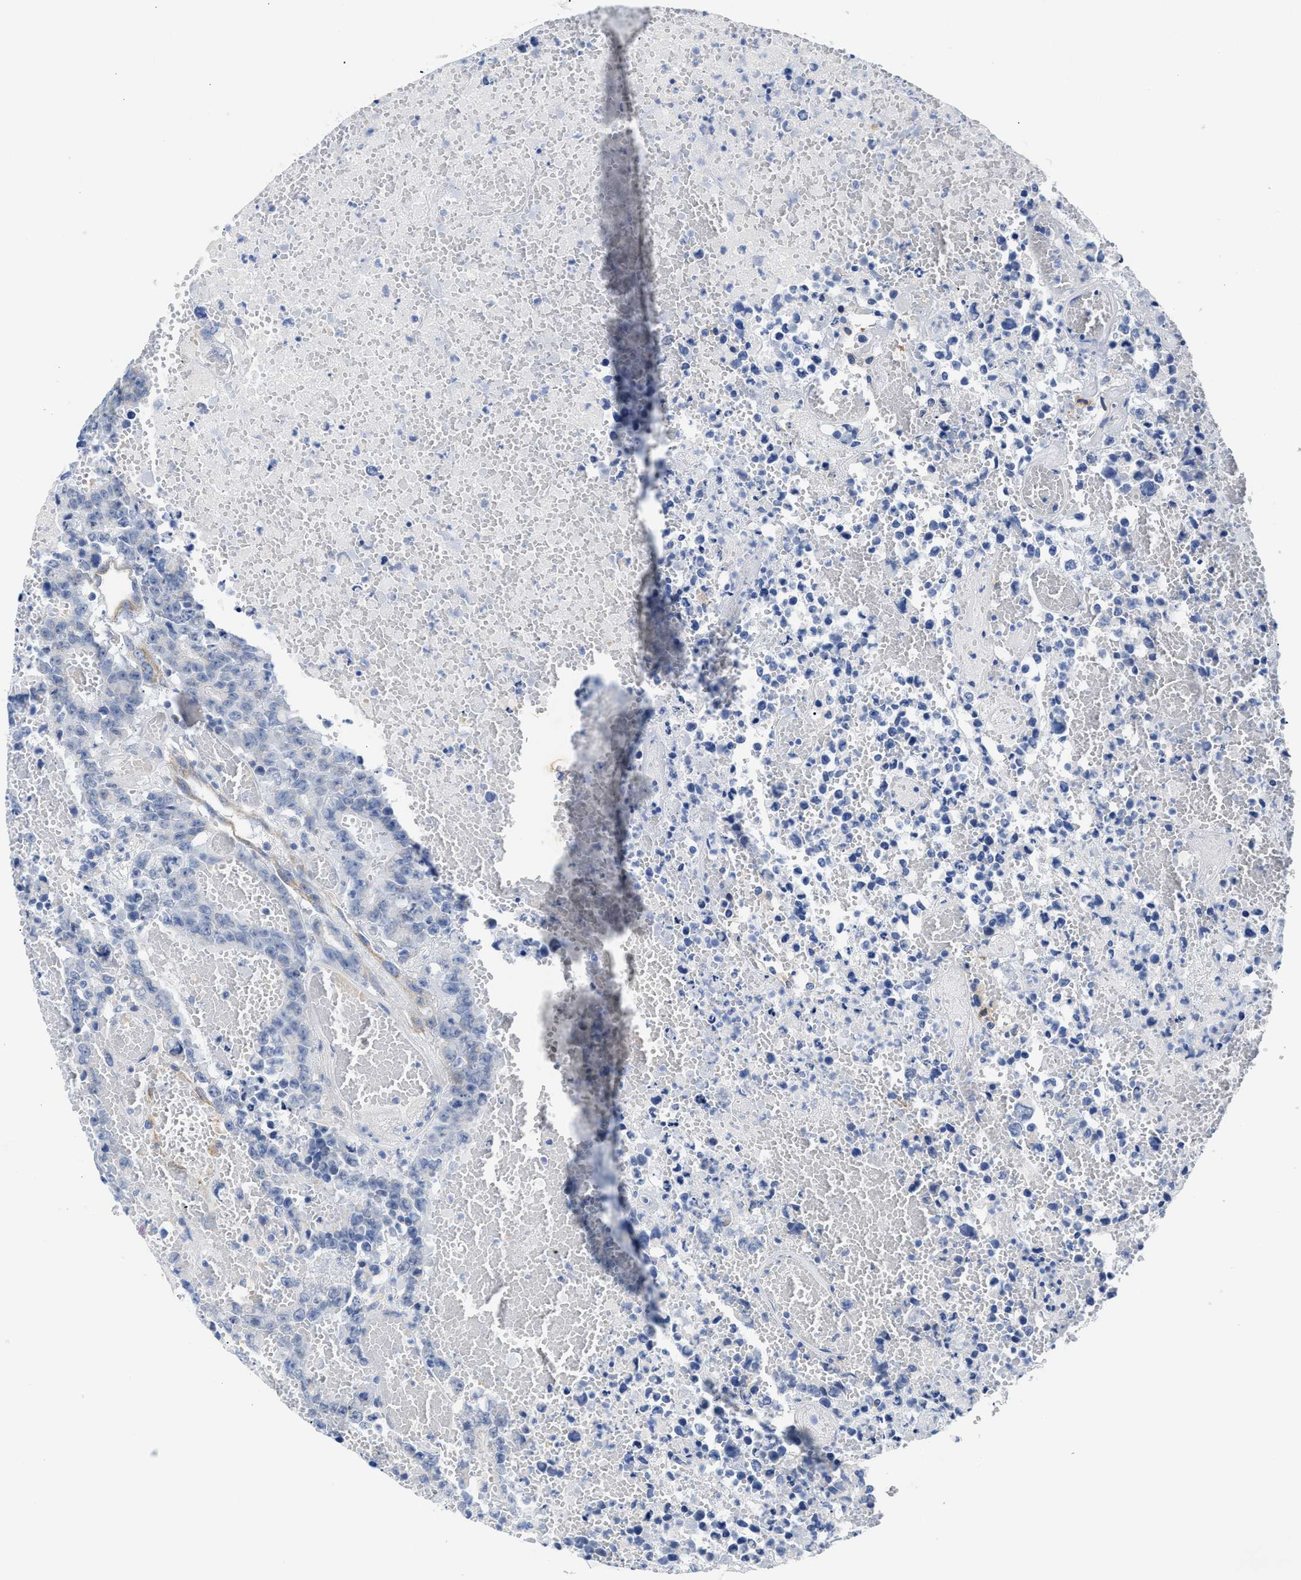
{"staining": {"intensity": "negative", "quantity": "none", "location": "none"}, "tissue": "testis cancer", "cell_type": "Tumor cells", "image_type": "cancer", "snomed": [{"axis": "morphology", "description": "Carcinoma, Embryonal, NOS"}, {"axis": "topography", "description": "Testis"}], "caption": "DAB (3,3'-diaminobenzidine) immunohistochemical staining of human embryonal carcinoma (testis) displays no significant staining in tumor cells.", "gene": "JAG1", "patient": {"sex": "male", "age": 25}}